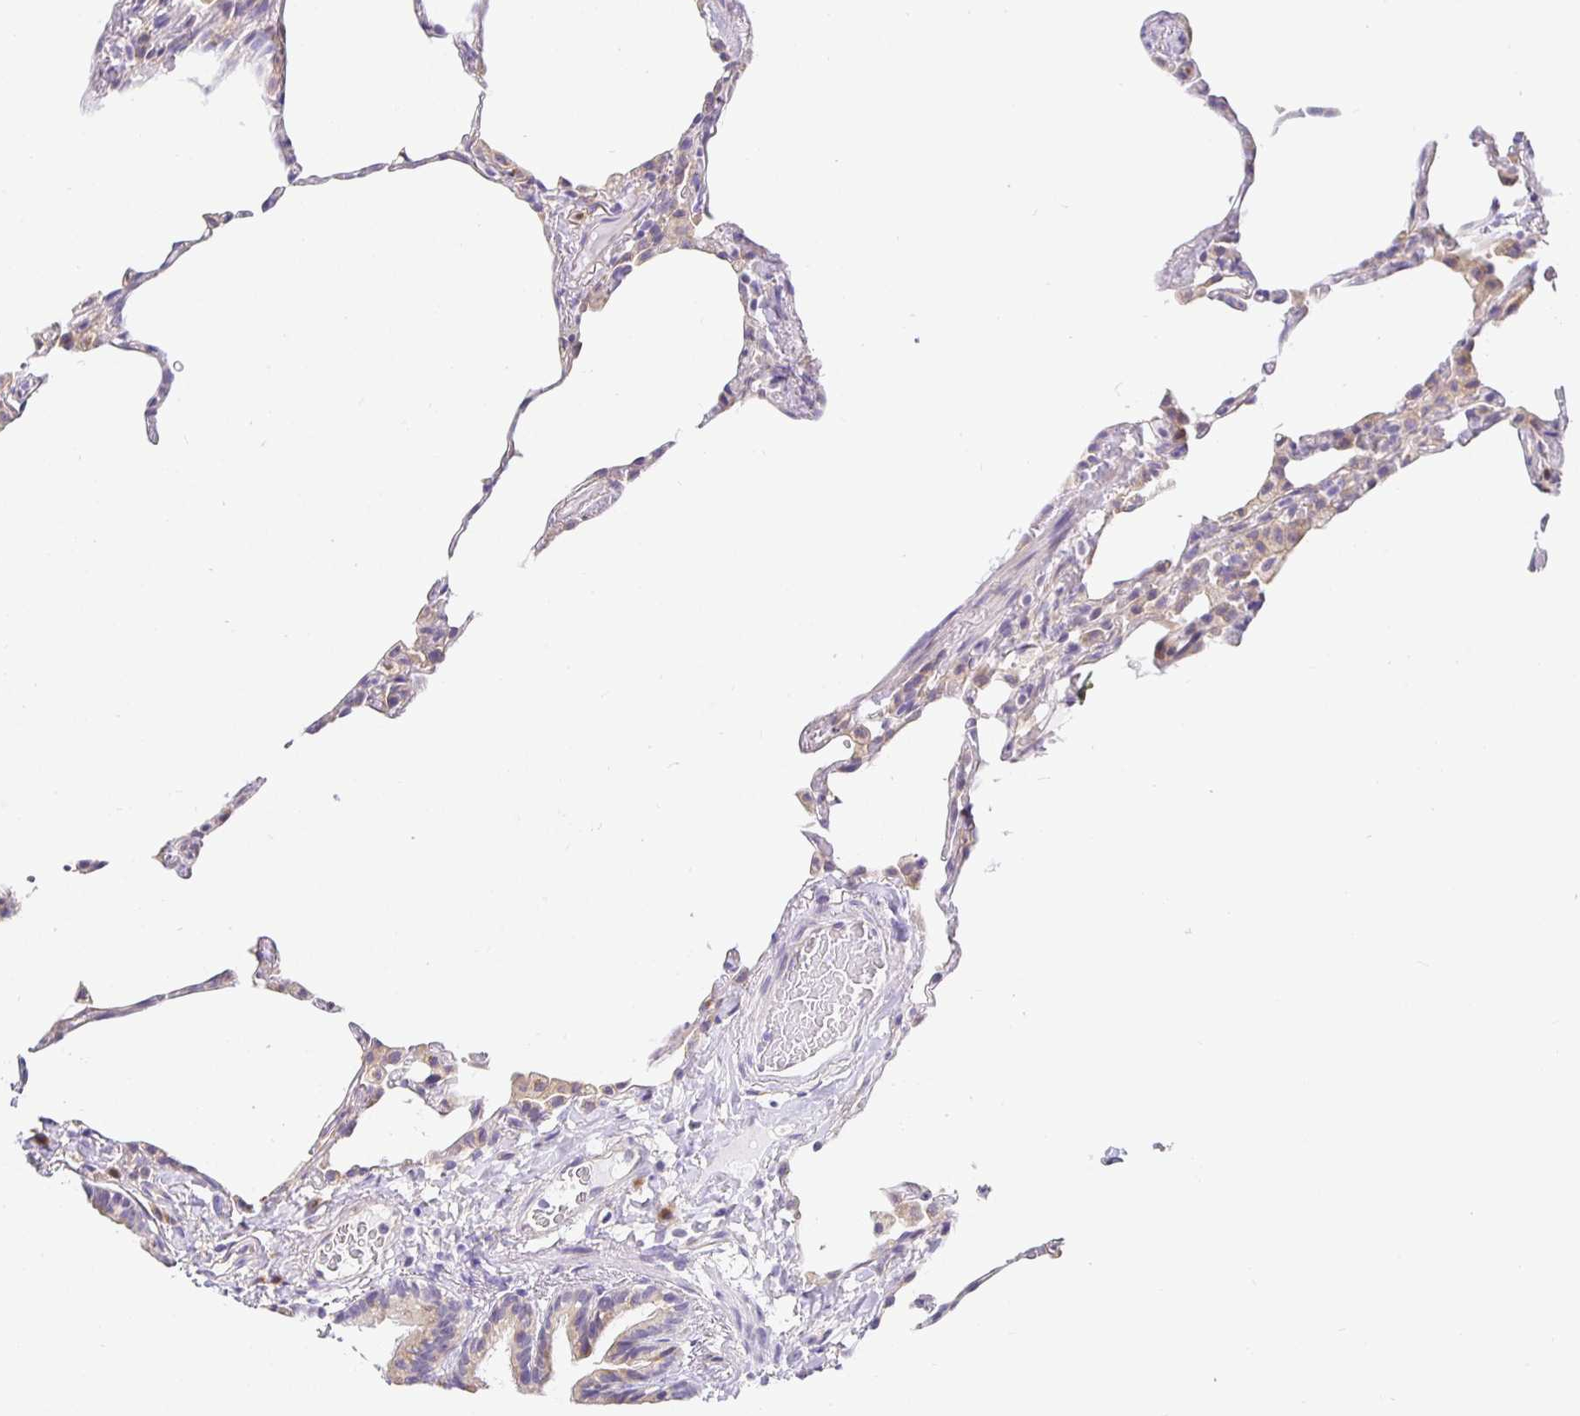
{"staining": {"intensity": "weak", "quantity": "<25%", "location": "cytoplasmic/membranous"}, "tissue": "lung", "cell_type": "Alveolar cells", "image_type": "normal", "snomed": [{"axis": "morphology", "description": "Normal tissue, NOS"}, {"axis": "topography", "description": "Lung"}], "caption": "High power microscopy image of an IHC image of benign lung, revealing no significant expression in alveolar cells. (Stains: DAB (3,3'-diaminobenzidine) immunohistochemistry (IHC) with hematoxylin counter stain, Microscopy: brightfield microscopy at high magnification).", "gene": "OPALIN", "patient": {"sex": "female", "age": 57}}